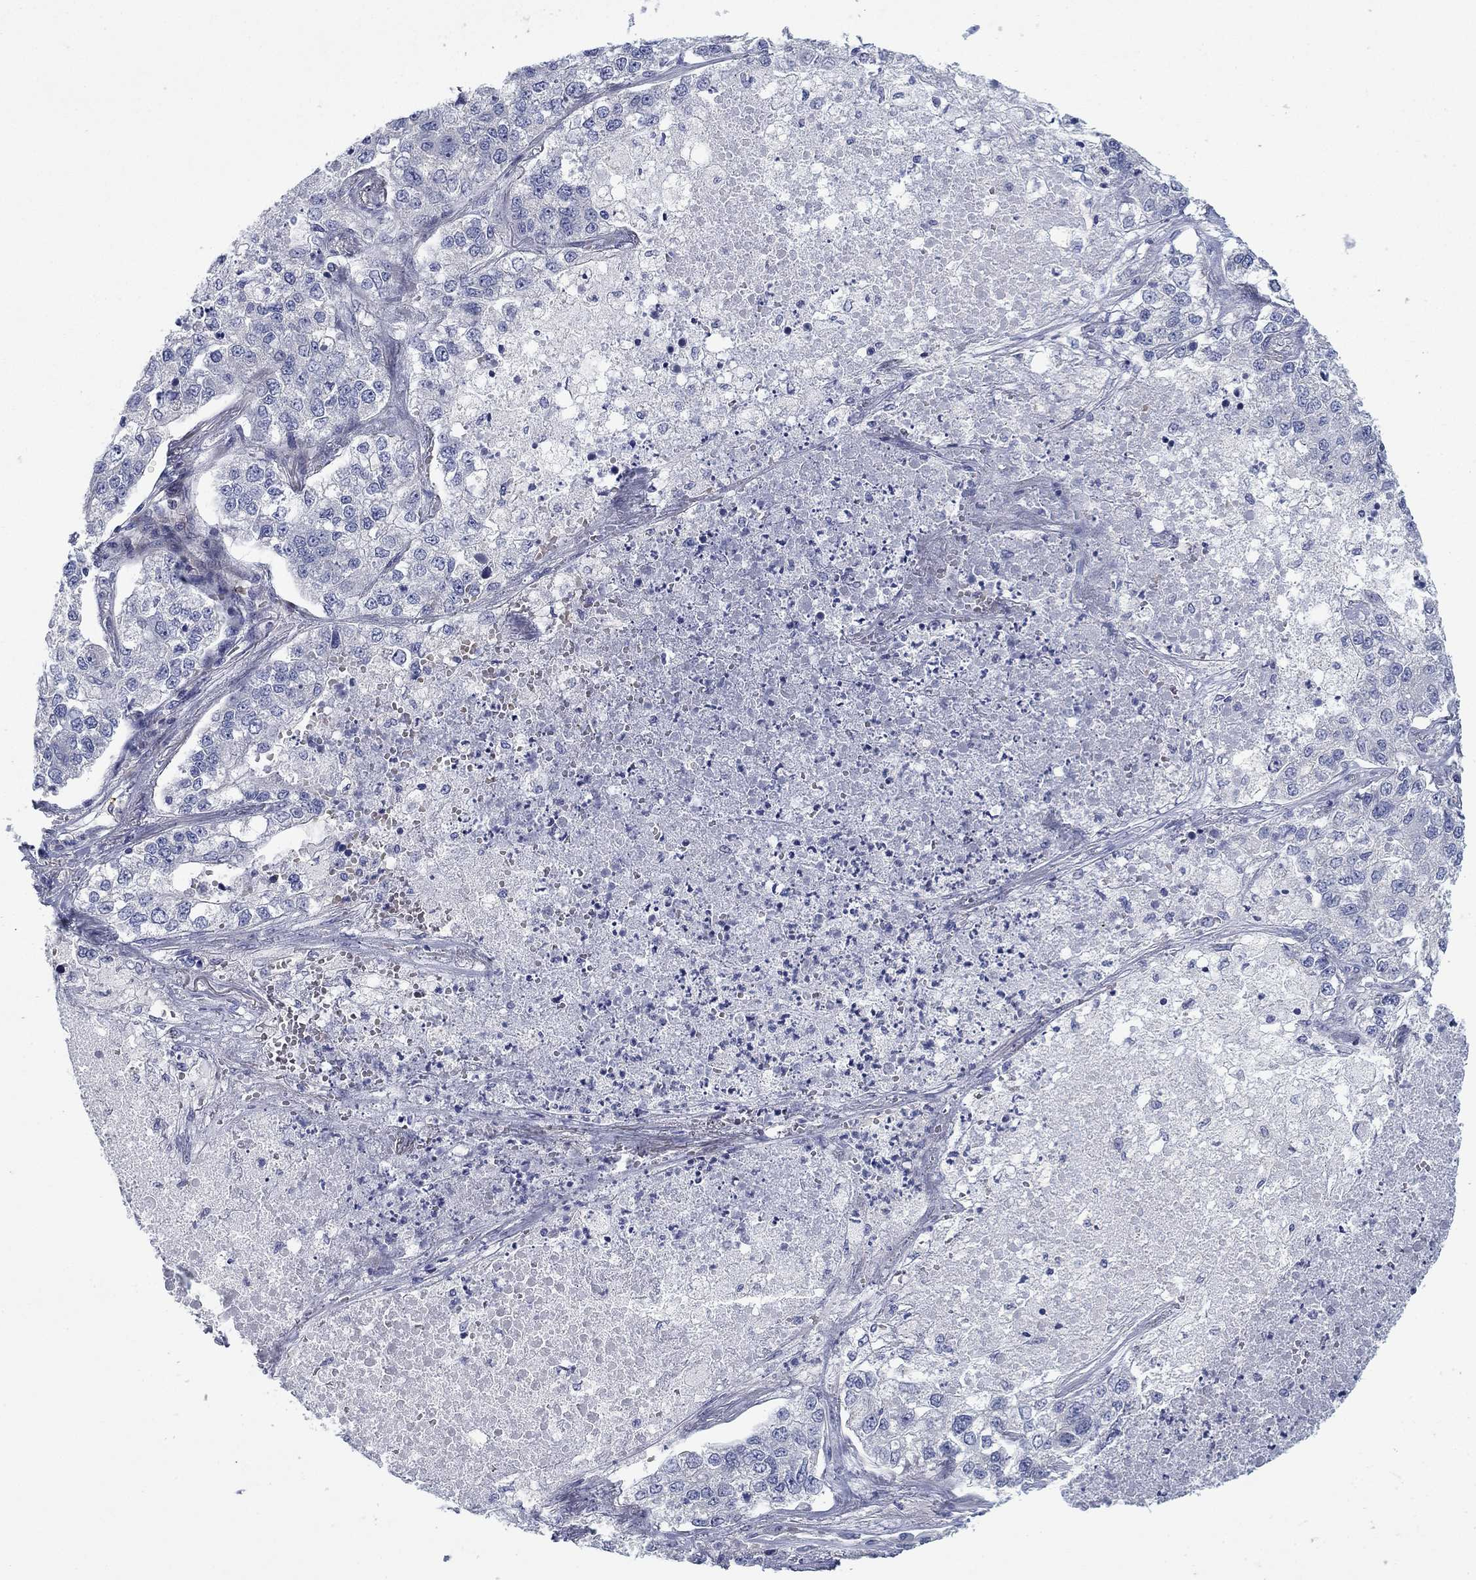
{"staining": {"intensity": "negative", "quantity": "none", "location": "none"}, "tissue": "lung cancer", "cell_type": "Tumor cells", "image_type": "cancer", "snomed": [{"axis": "morphology", "description": "Adenocarcinoma, NOS"}, {"axis": "topography", "description": "Lung"}], "caption": "This is a micrograph of immunohistochemistry staining of lung cancer (adenocarcinoma), which shows no positivity in tumor cells. (Stains: DAB immunohistochemistry with hematoxylin counter stain, Microscopy: brightfield microscopy at high magnification).", "gene": "FXR1", "patient": {"sex": "male", "age": 49}}